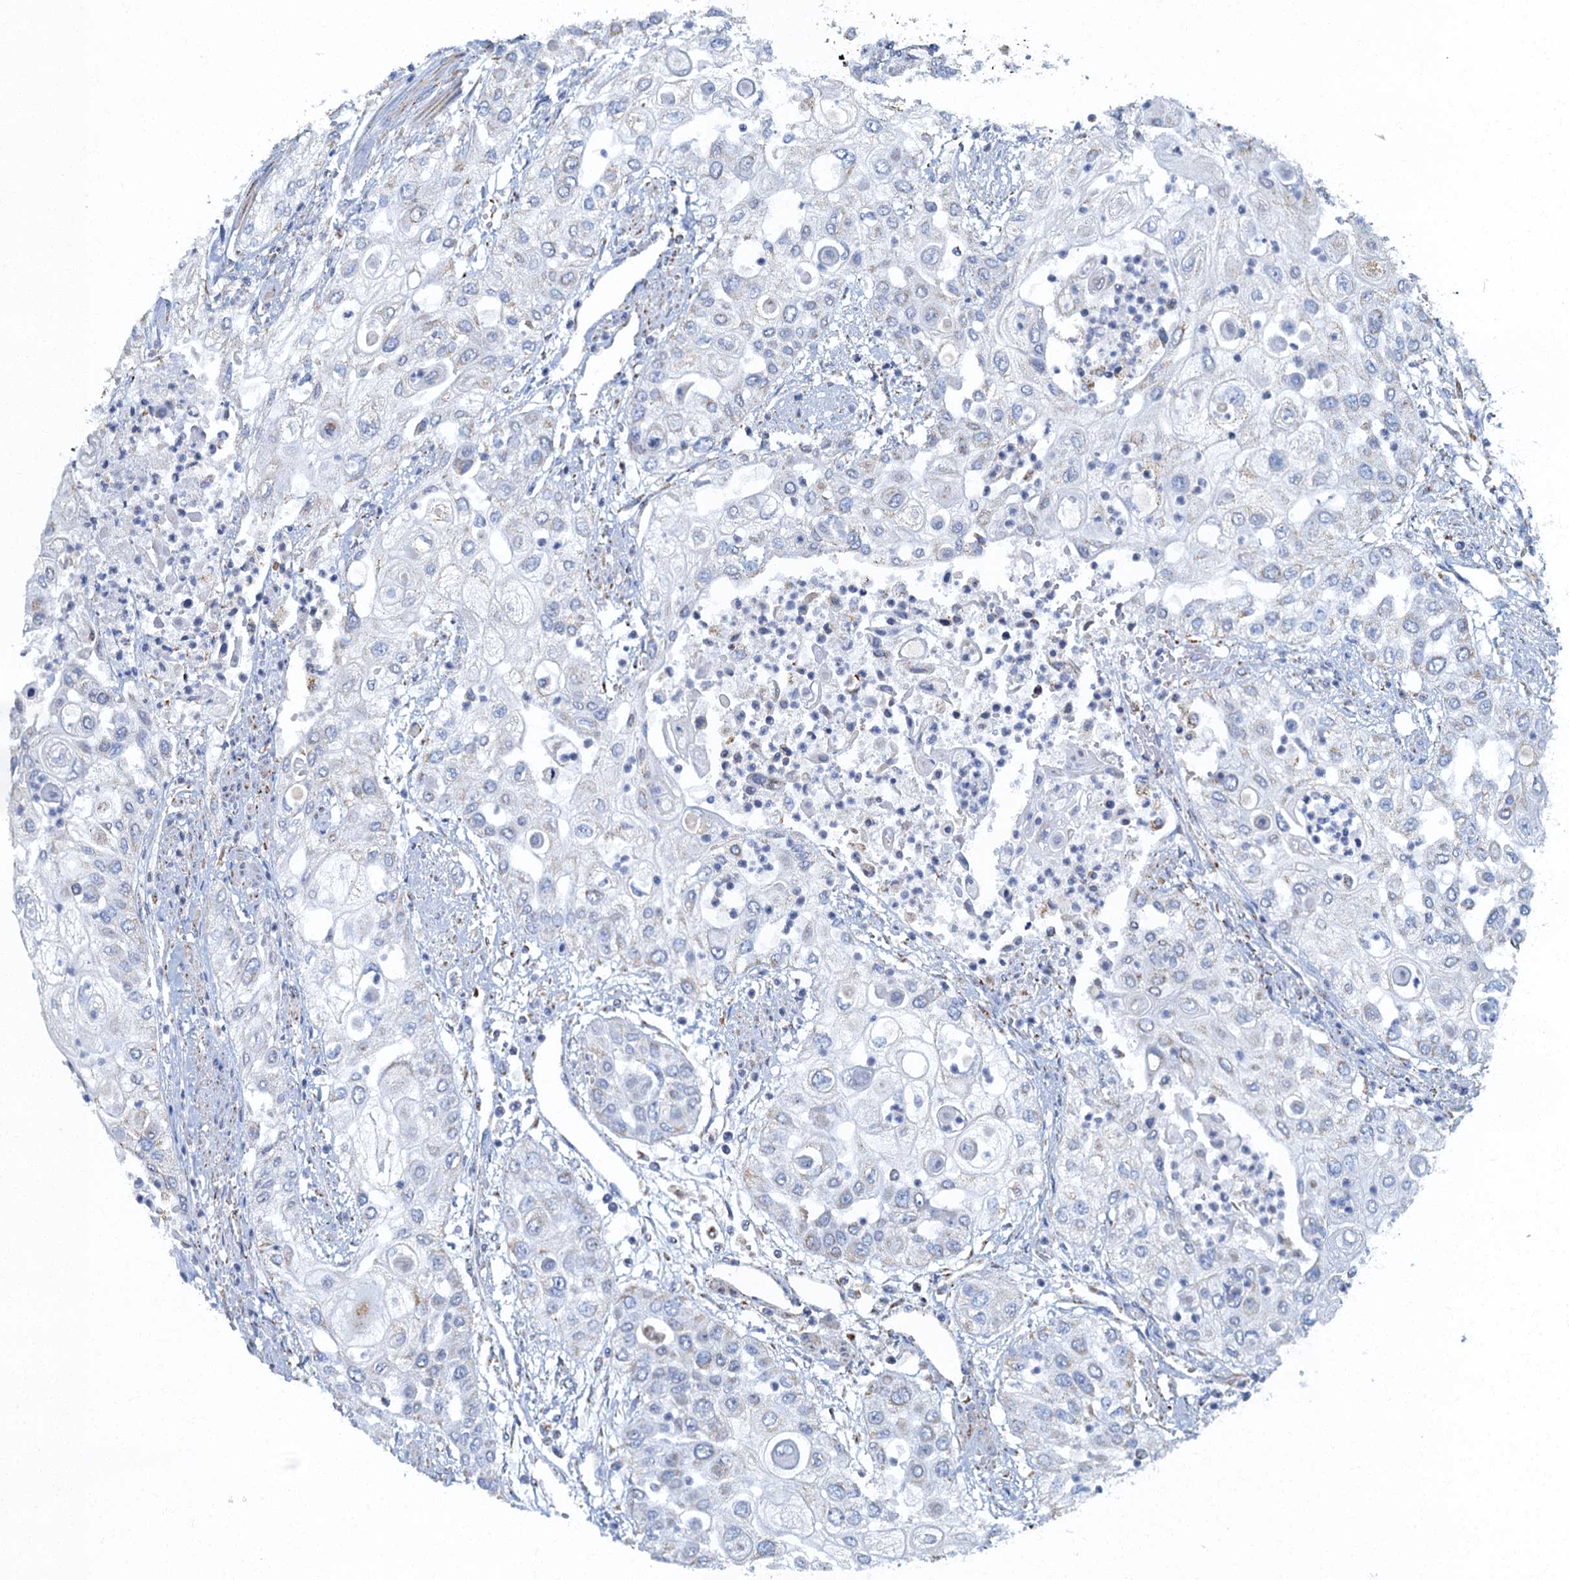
{"staining": {"intensity": "negative", "quantity": "none", "location": "none"}, "tissue": "urothelial cancer", "cell_type": "Tumor cells", "image_type": "cancer", "snomed": [{"axis": "morphology", "description": "Urothelial carcinoma, High grade"}, {"axis": "topography", "description": "Urinary bladder"}], "caption": "IHC photomicrograph of human high-grade urothelial carcinoma stained for a protein (brown), which demonstrates no positivity in tumor cells.", "gene": "RAD9B", "patient": {"sex": "female", "age": 79}}